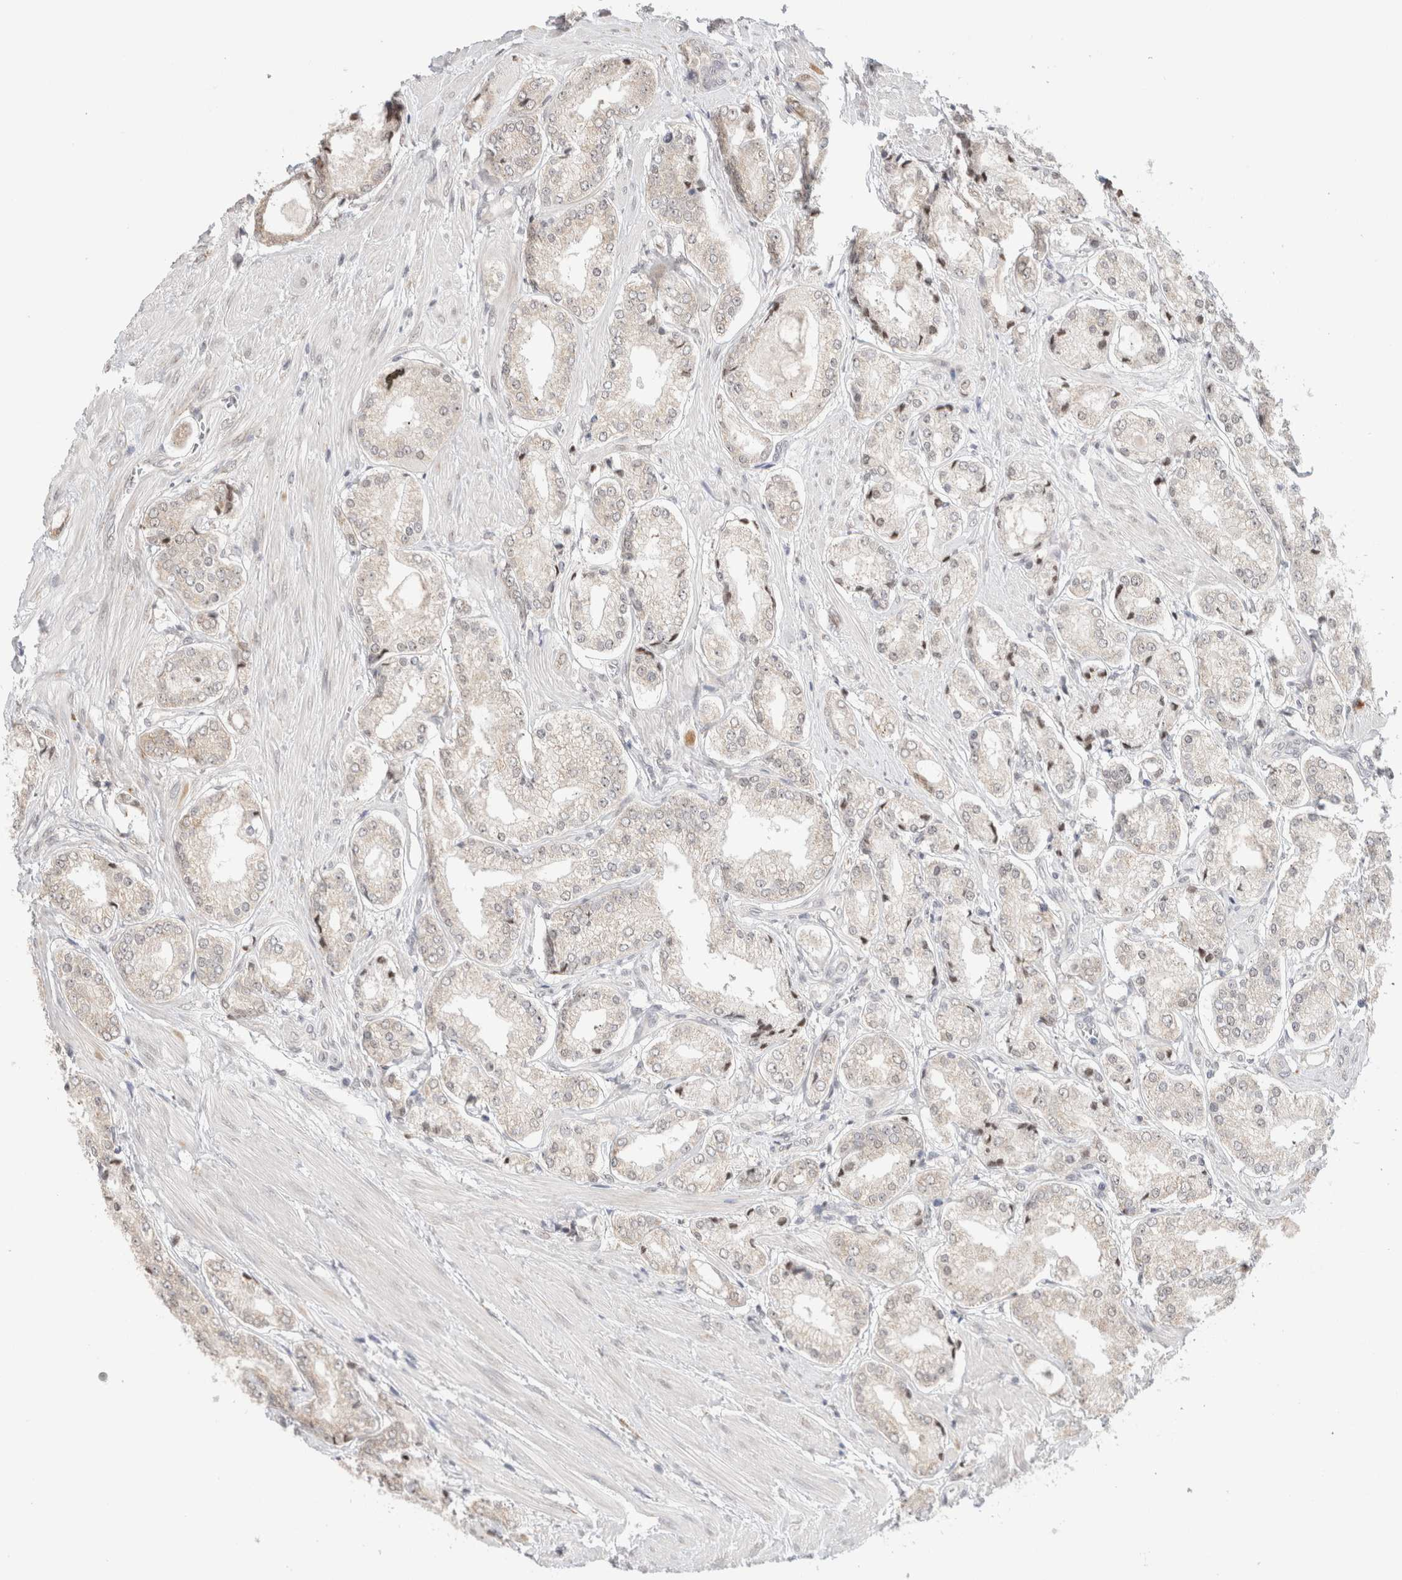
{"staining": {"intensity": "weak", "quantity": "25%-75%", "location": "cytoplasmic/membranous"}, "tissue": "prostate cancer", "cell_type": "Tumor cells", "image_type": "cancer", "snomed": [{"axis": "morphology", "description": "Adenocarcinoma, Low grade"}, {"axis": "topography", "description": "Prostate"}], "caption": "A brown stain labels weak cytoplasmic/membranous positivity of a protein in adenocarcinoma (low-grade) (prostate) tumor cells.", "gene": "HDLBP", "patient": {"sex": "male", "age": 62}}